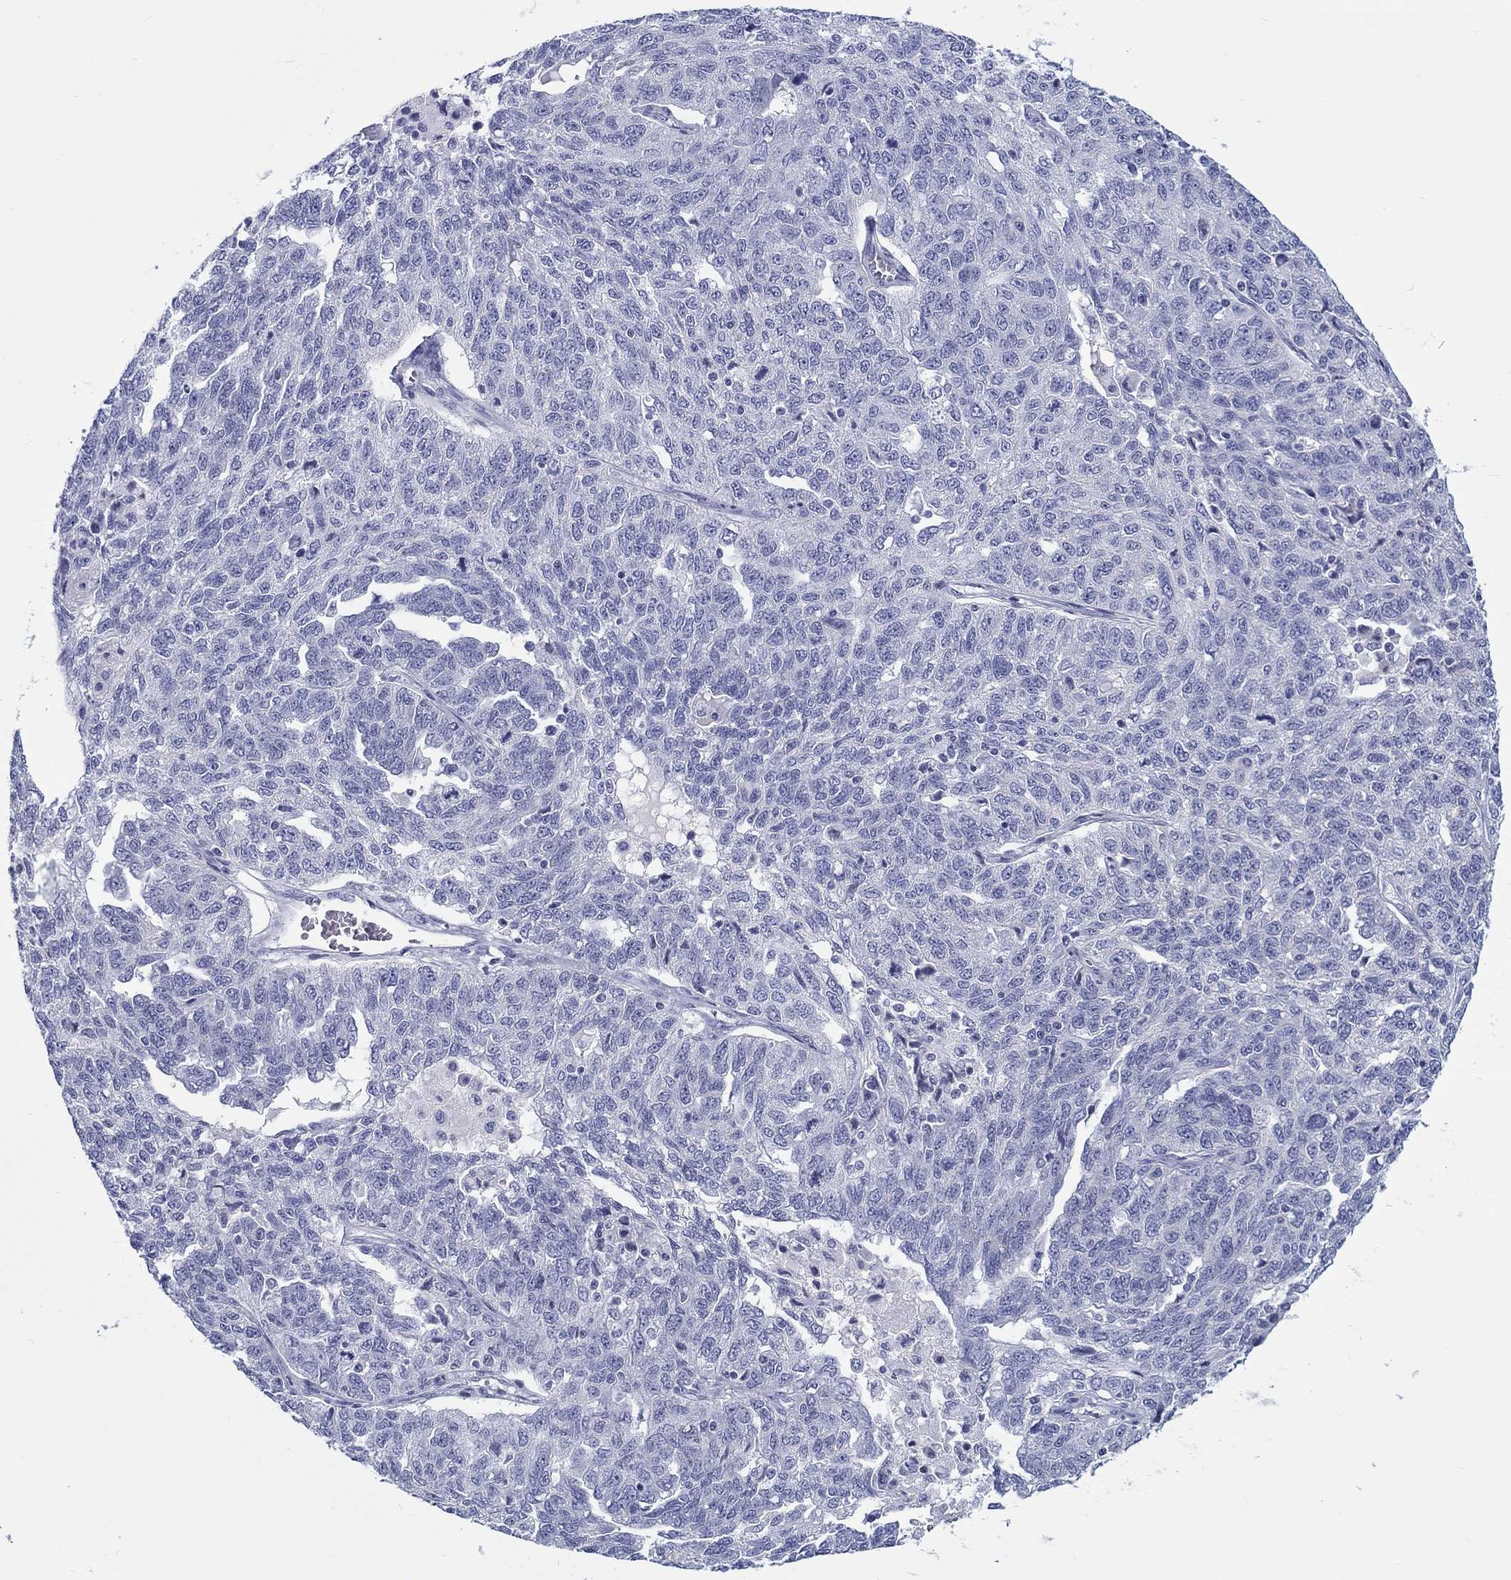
{"staining": {"intensity": "negative", "quantity": "none", "location": "none"}, "tissue": "ovarian cancer", "cell_type": "Tumor cells", "image_type": "cancer", "snomed": [{"axis": "morphology", "description": "Cystadenocarcinoma, serous, NOS"}, {"axis": "topography", "description": "Ovary"}], "caption": "Tumor cells show no significant protein staining in serous cystadenocarcinoma (ovarian). Brightfield microscopy of immunohistochemistry stained with DAB (brown) and hematoxylin (blue), captured at high magnification.", "gene": "H1-1", "patient": {"sex": "female", "age": 71}}